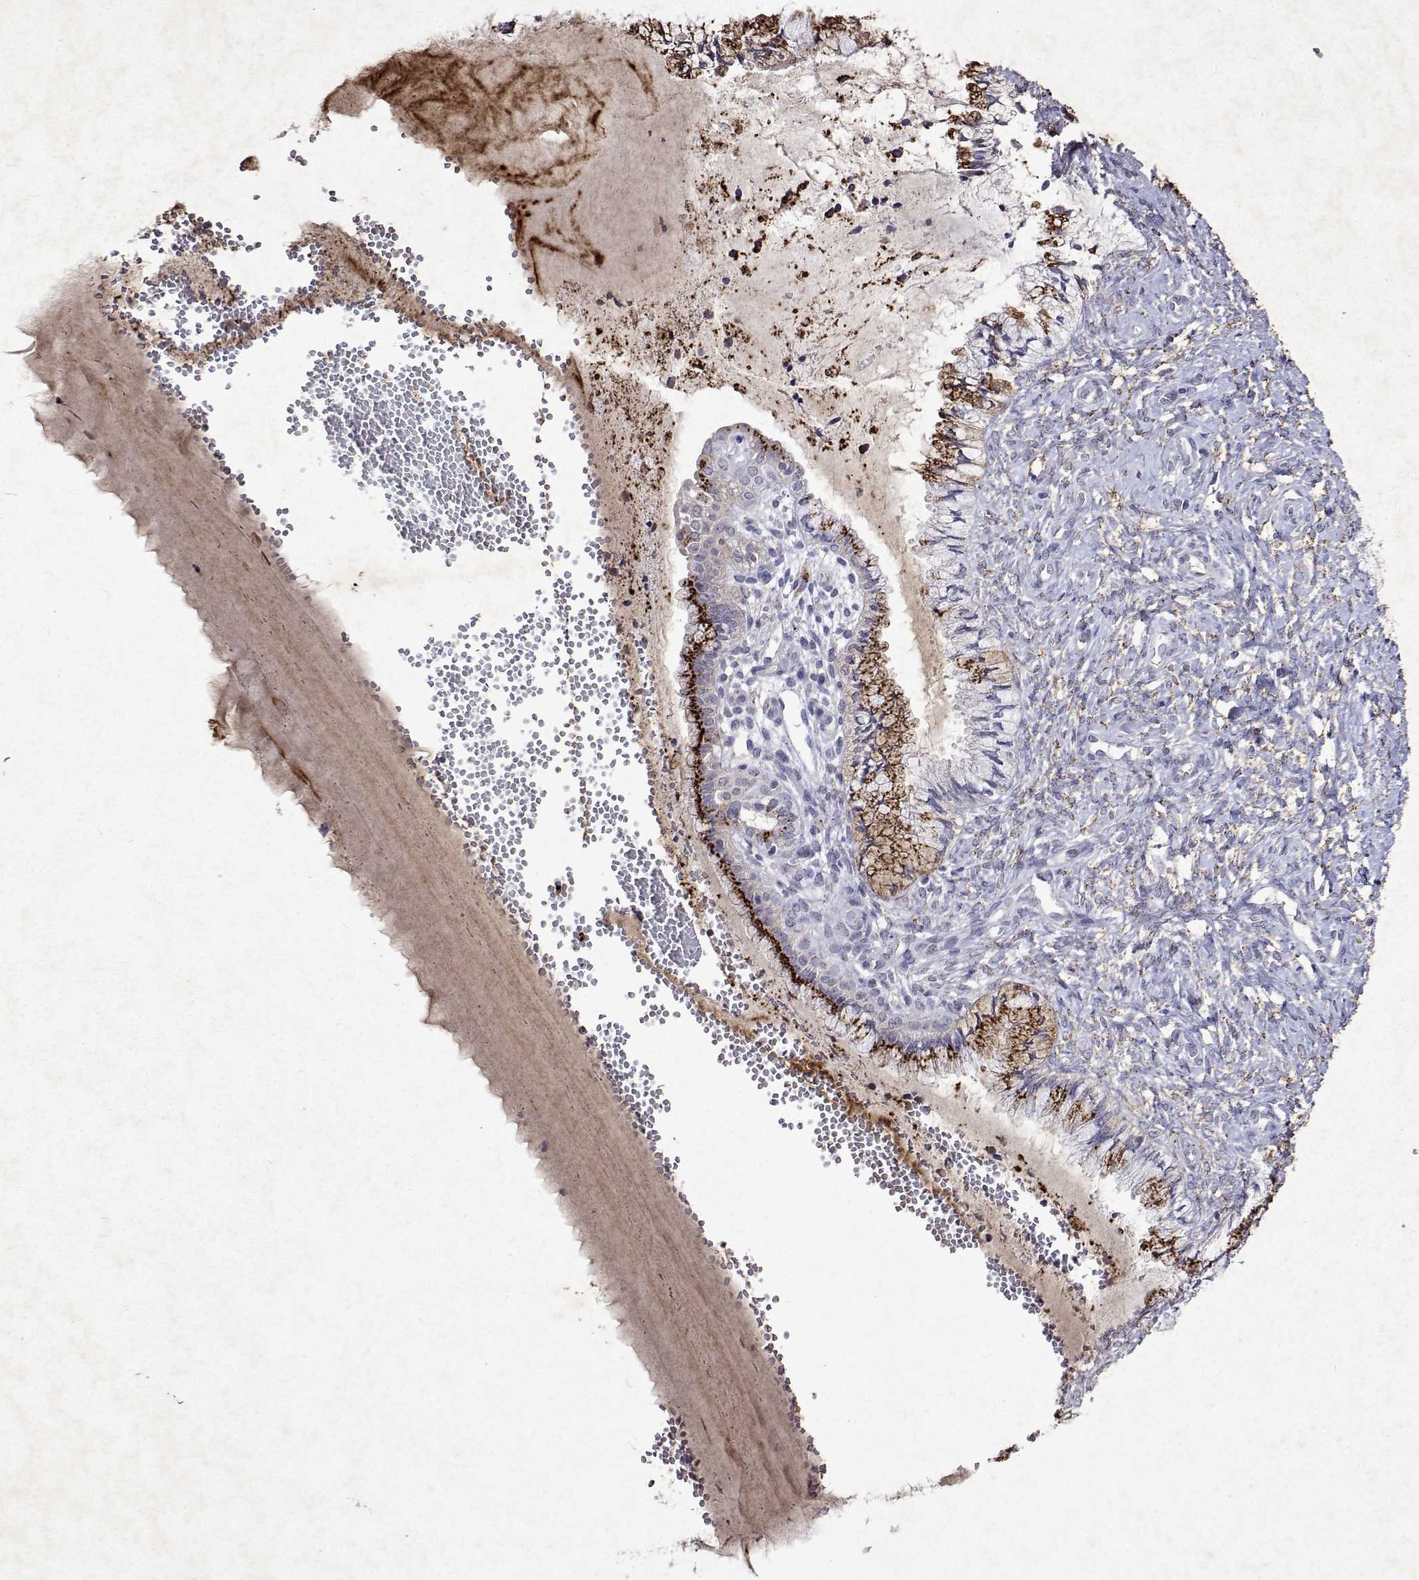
{"staining": {"intensity": "strong", "quantity": "25%-75%", "location": "cytoplasmic/membranous"}, "tissue": "cervix", "cell_type": "Glandular cells", "image_type": "normal", "snomed": [{"axis": "morphology", "description": "Normal tissue, NOS"}, {"axis": "topography", "description": "Cervix"}], "caption": "Strong cytoplasmic/membranous staining is appreciated in approximately 25%-75% of glandular cells in normal cervix.", "gene": "DUSP28", "patient": {"sex": "female", "age": 37}}